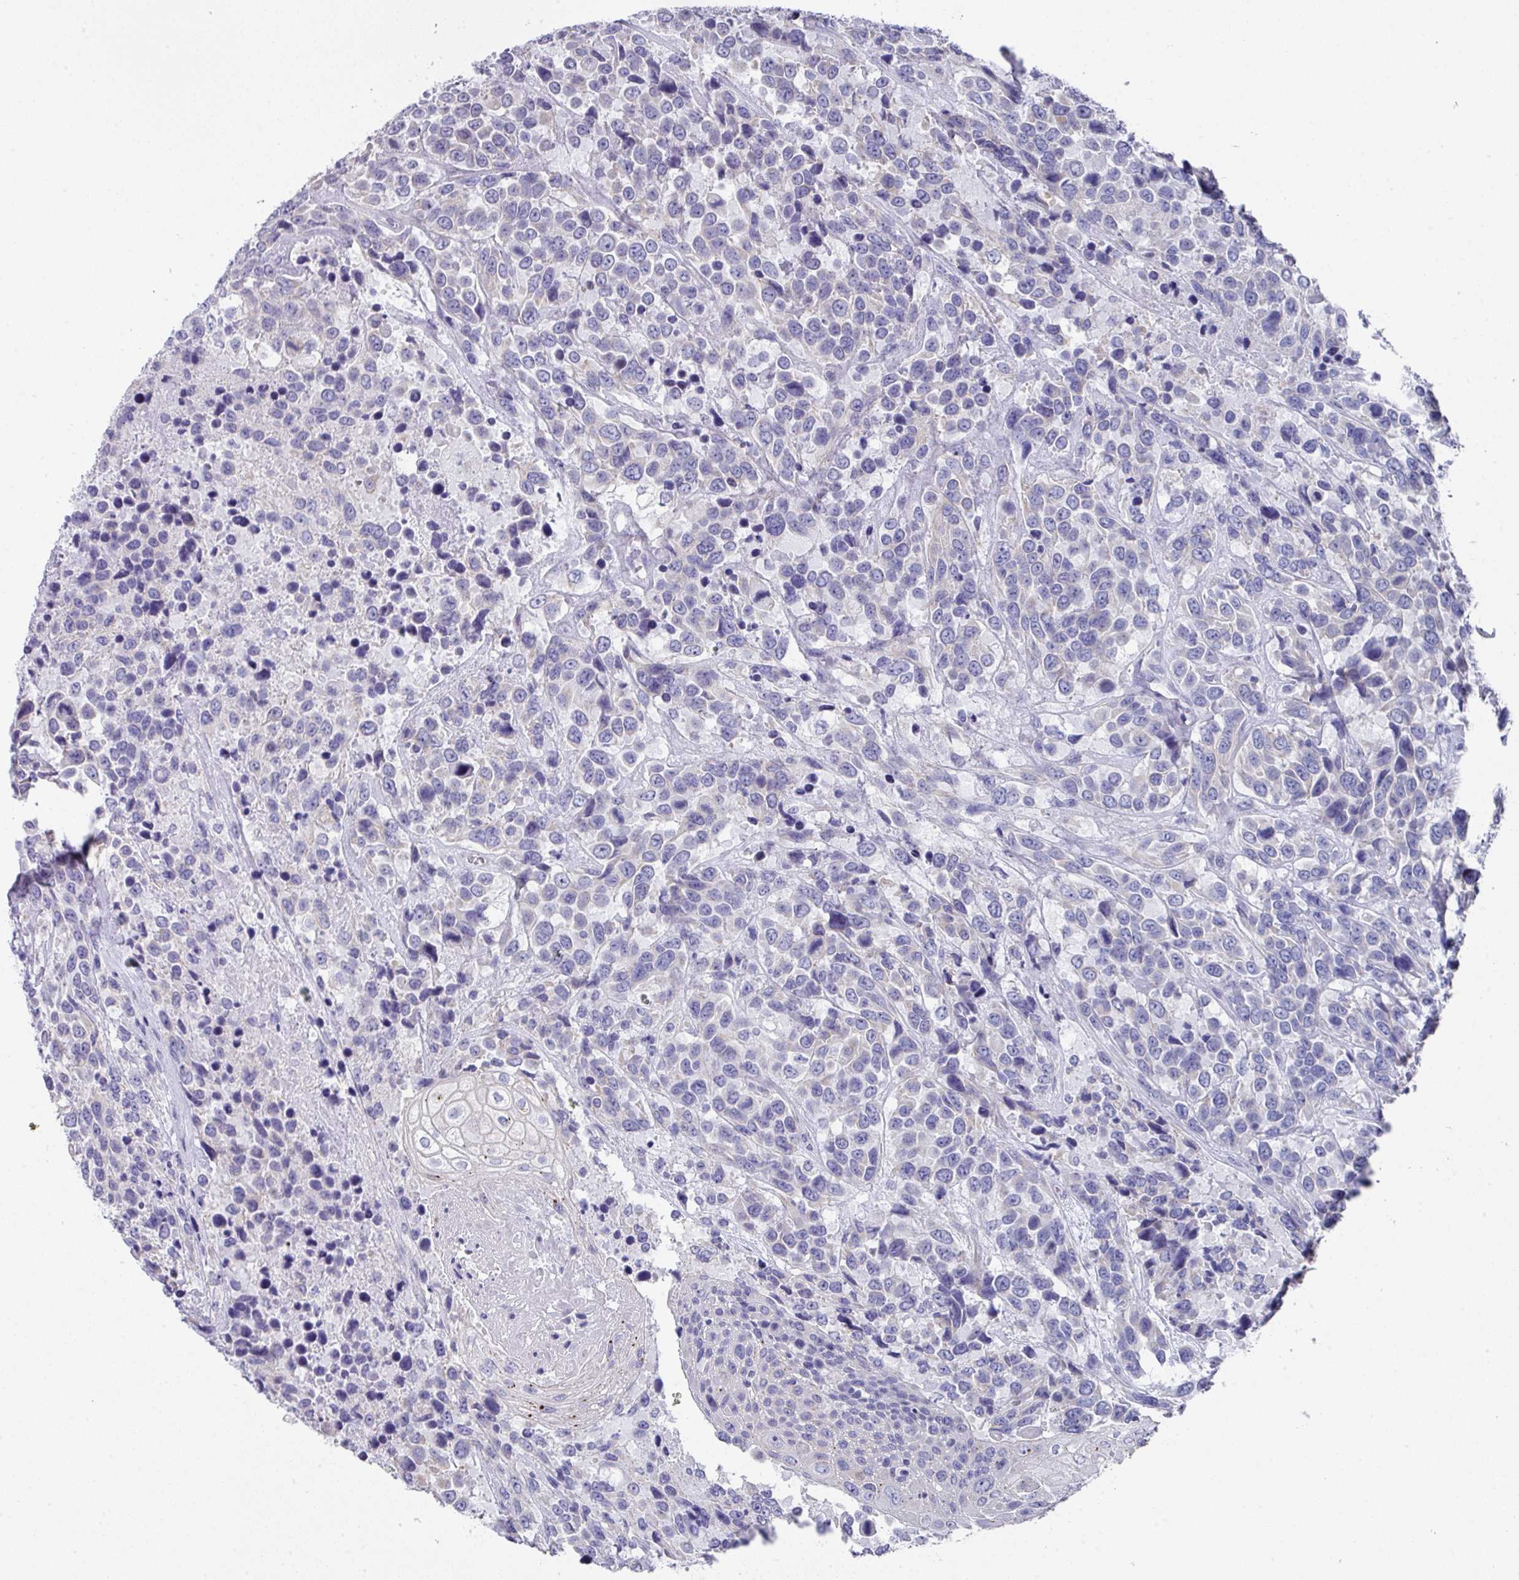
{"staining": {"intensity": "negative", "quantity": "none", "location": "none"}, "tissue": "urothelial cancer", "cell_type": "Tumor cells", "image_type": "cancer", "snomed": [{"axis": "morphology", "description": "Urothelial carcinoma, High grade"}, {"axis": "topography", "description": "Urinary bladder"}], "caption": "This micrograph is of urothelial cancer stained with immunohistochemistry to label a protein in brown with the nuclei are counter-stained blue. There is no positivity in tumor cells.", "gene": "PEX10", "patient": {"sex": "female", "age": 70}}